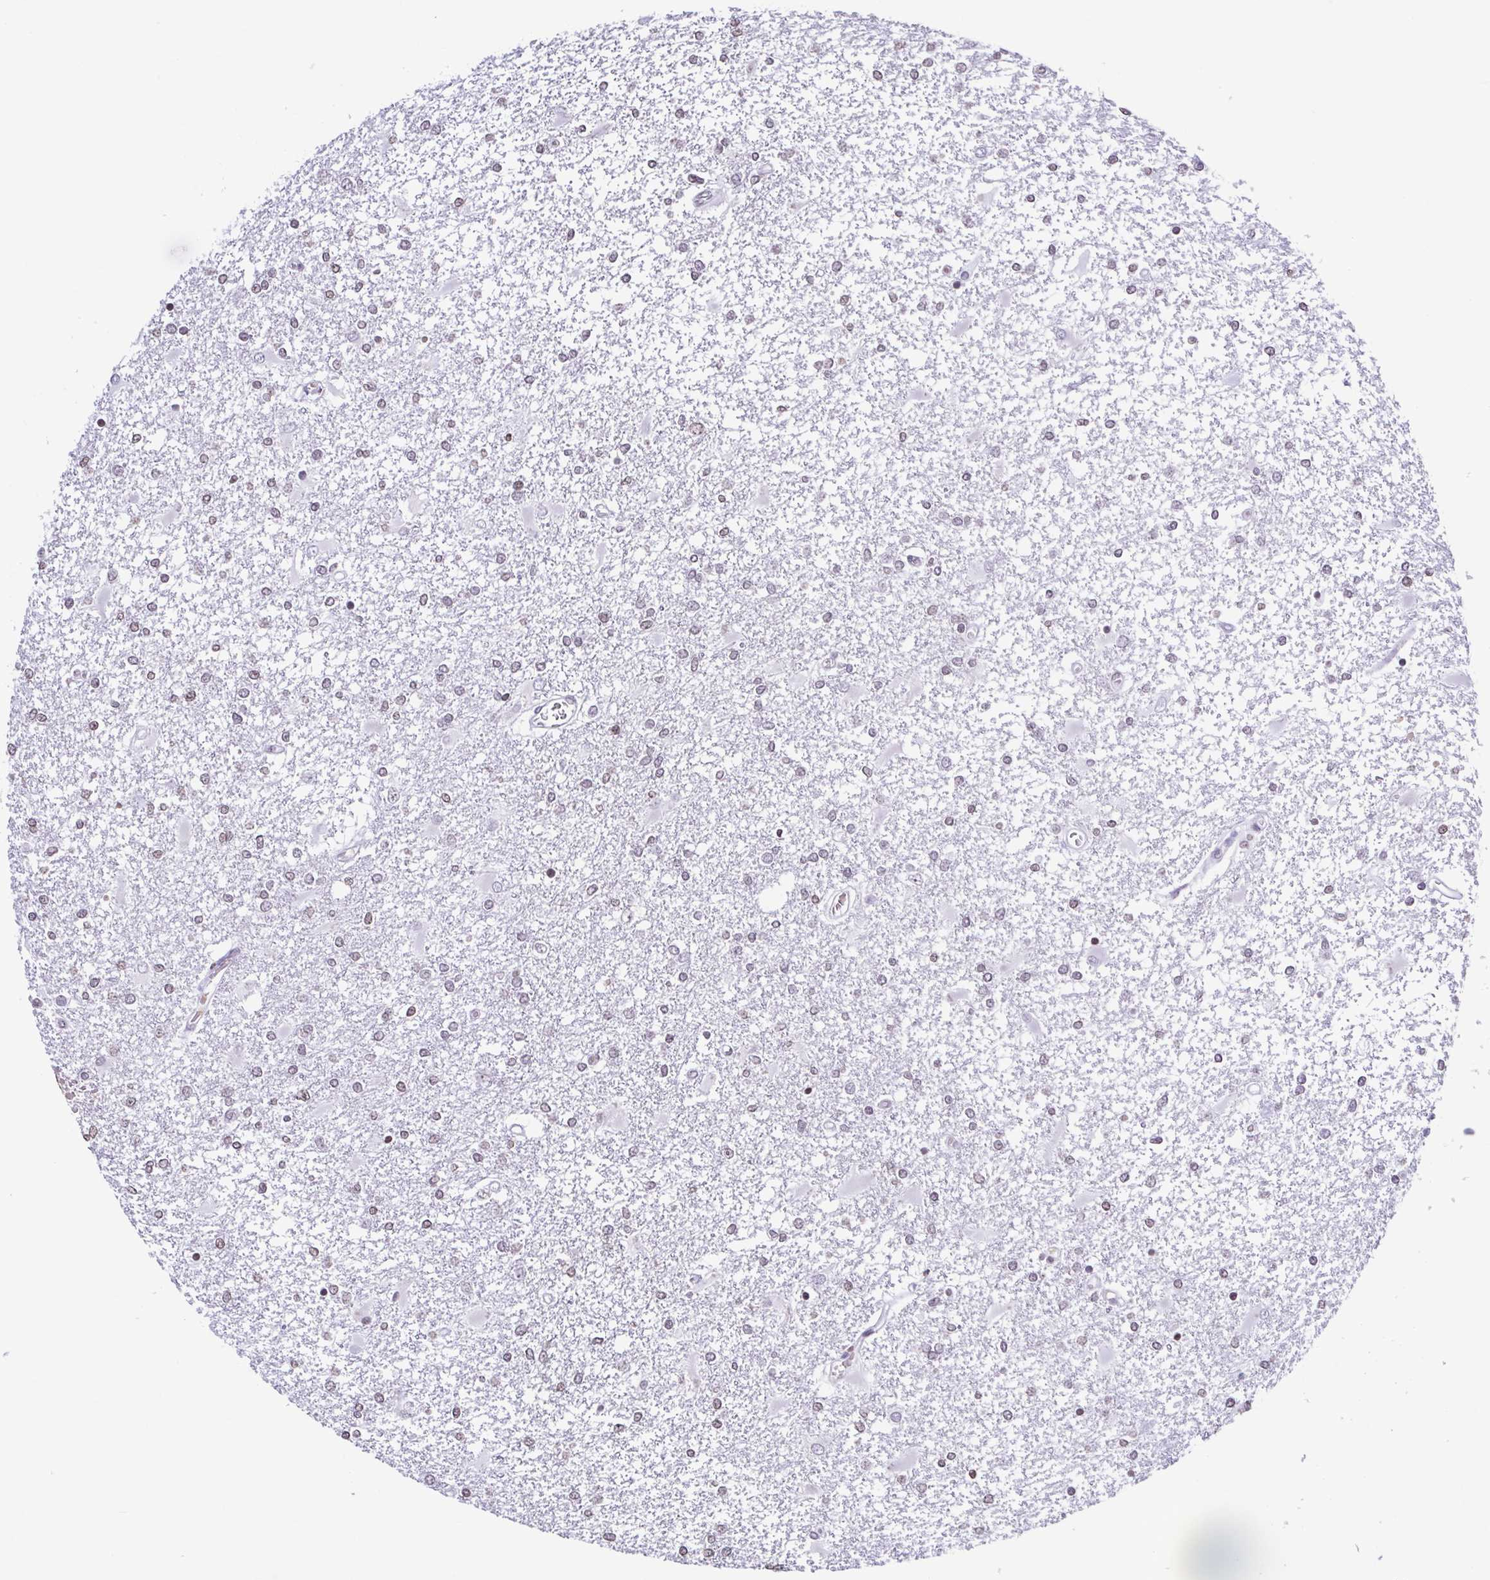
{"staining": {"intensity": "weak", "quantity": "25%-75%", "location": "nuclear"}, "tissue": "glioma", "cell_type": "Tumor cells", "image_type": "cancer", "snomed": [{"axis": "morphology", "description": "Glioma, malignant, High grade"}, {"axis": "topography", "description": "Cerebral cortex"}], "caption": "Brown immunohistochemical staining in human glioma demonstrates weak nuclear staining in approximately 25%-75% of tumor cells.", "gene": "VCY1B", "patient": {"sex": "male", "age": 79}}